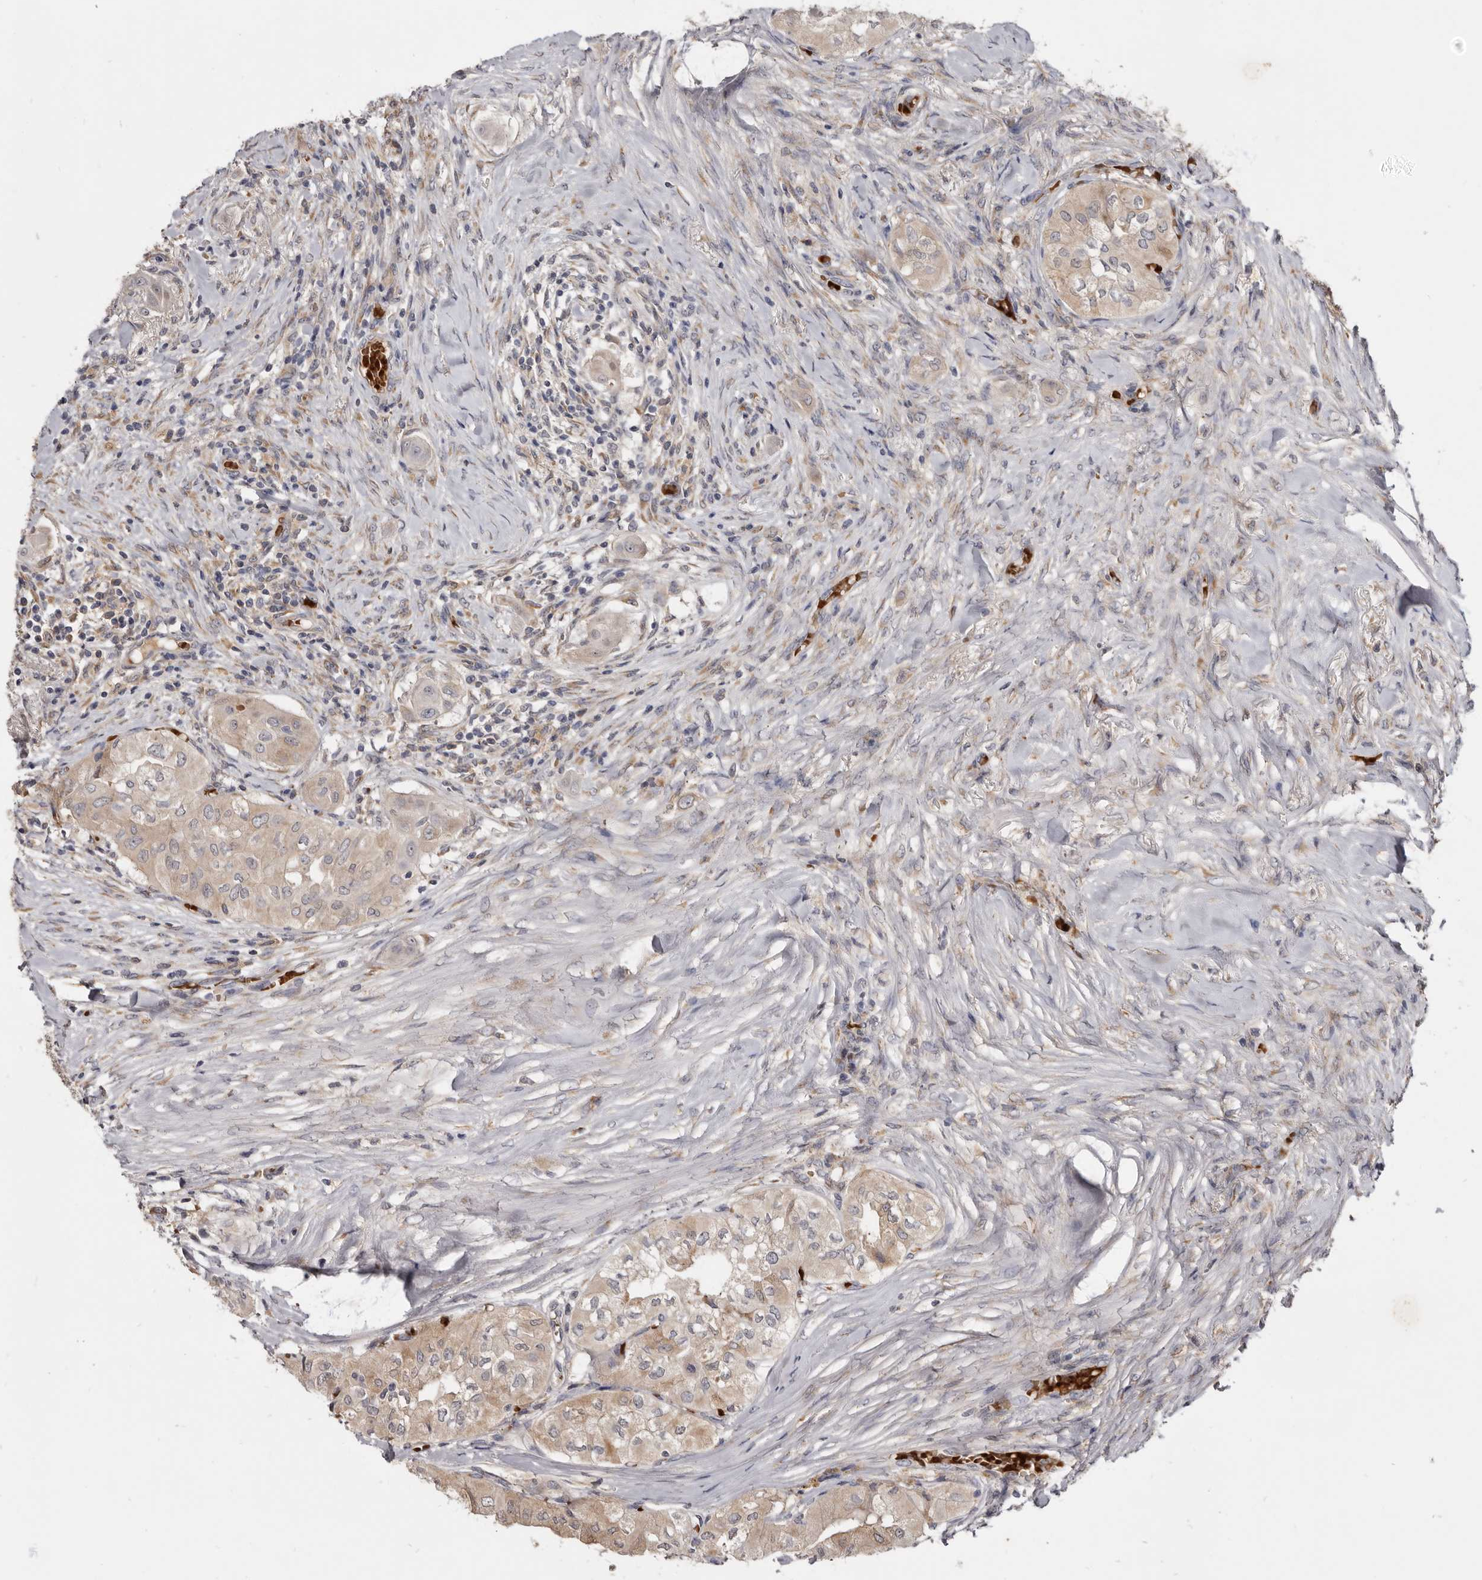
{"staining": {"intensity": "weak", "quantity": ">75%", "location": "cytoplasmic/membranous"}, "tissue": "thyroid cancer", "cell_type": "Tumor cells", "image_type": "cancer", "snomed": [{"axis": "morphology", "description": "Papillary adenocarcinoma, NOS"}, {"axis": "topography", "description": "Thyroid gland"}], "caption": "Protein staining by IHC reveals weak cytoplasmic/membranous staining in approximately >75% of tumor cells in papillary adenocarcinoma (thyroid).", "gene": "NENF", "patient": {"sex": "female", "age": 59}}